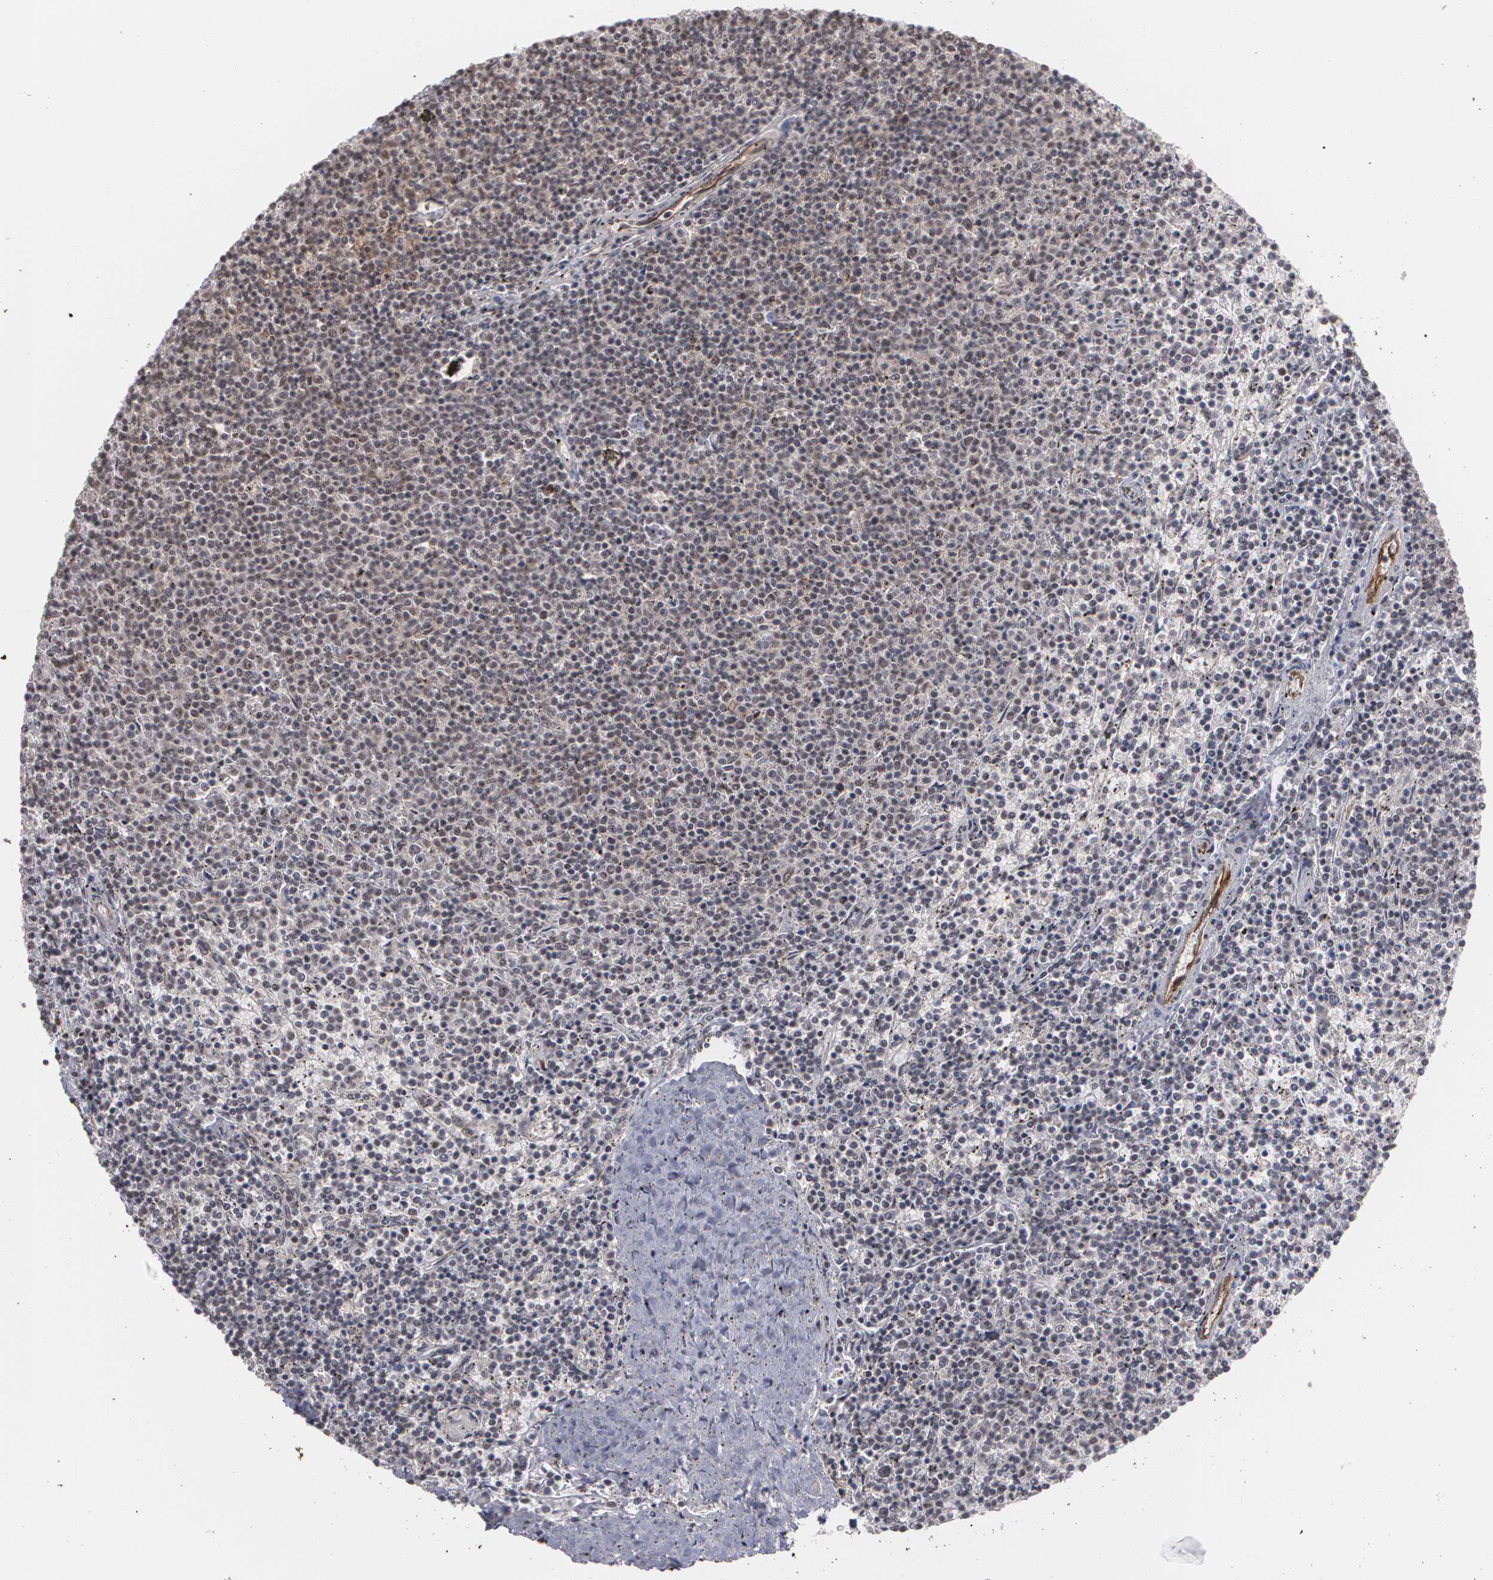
{"staining": {"intensity": "weak", "quantity": "25%-75%", "location": "nuclear"}, "tissue": "lymphoma", "cell_type": "Tumor cells", "image_type": "cancer", "snomed": [{"axis": "morphology", "description": "Malignant lymphoma, non-Hodgkin's type, Low grade"}, {"axis": "topography", "description": "Spleen"}], "caption": "High-magnification brightfield microscopy of low-grade malignant lymphoma, non-Hodgkin's type stained with DAB (3,3'-diaminobenzidine) (brown) and counterstained with hematoxylin (blue). tumor cells exhibit weak nuclear expression is identified in approximately25%-75% of cells.", "gene": "ZNF75A", "patient": {"sex": "female", "age": 50}}